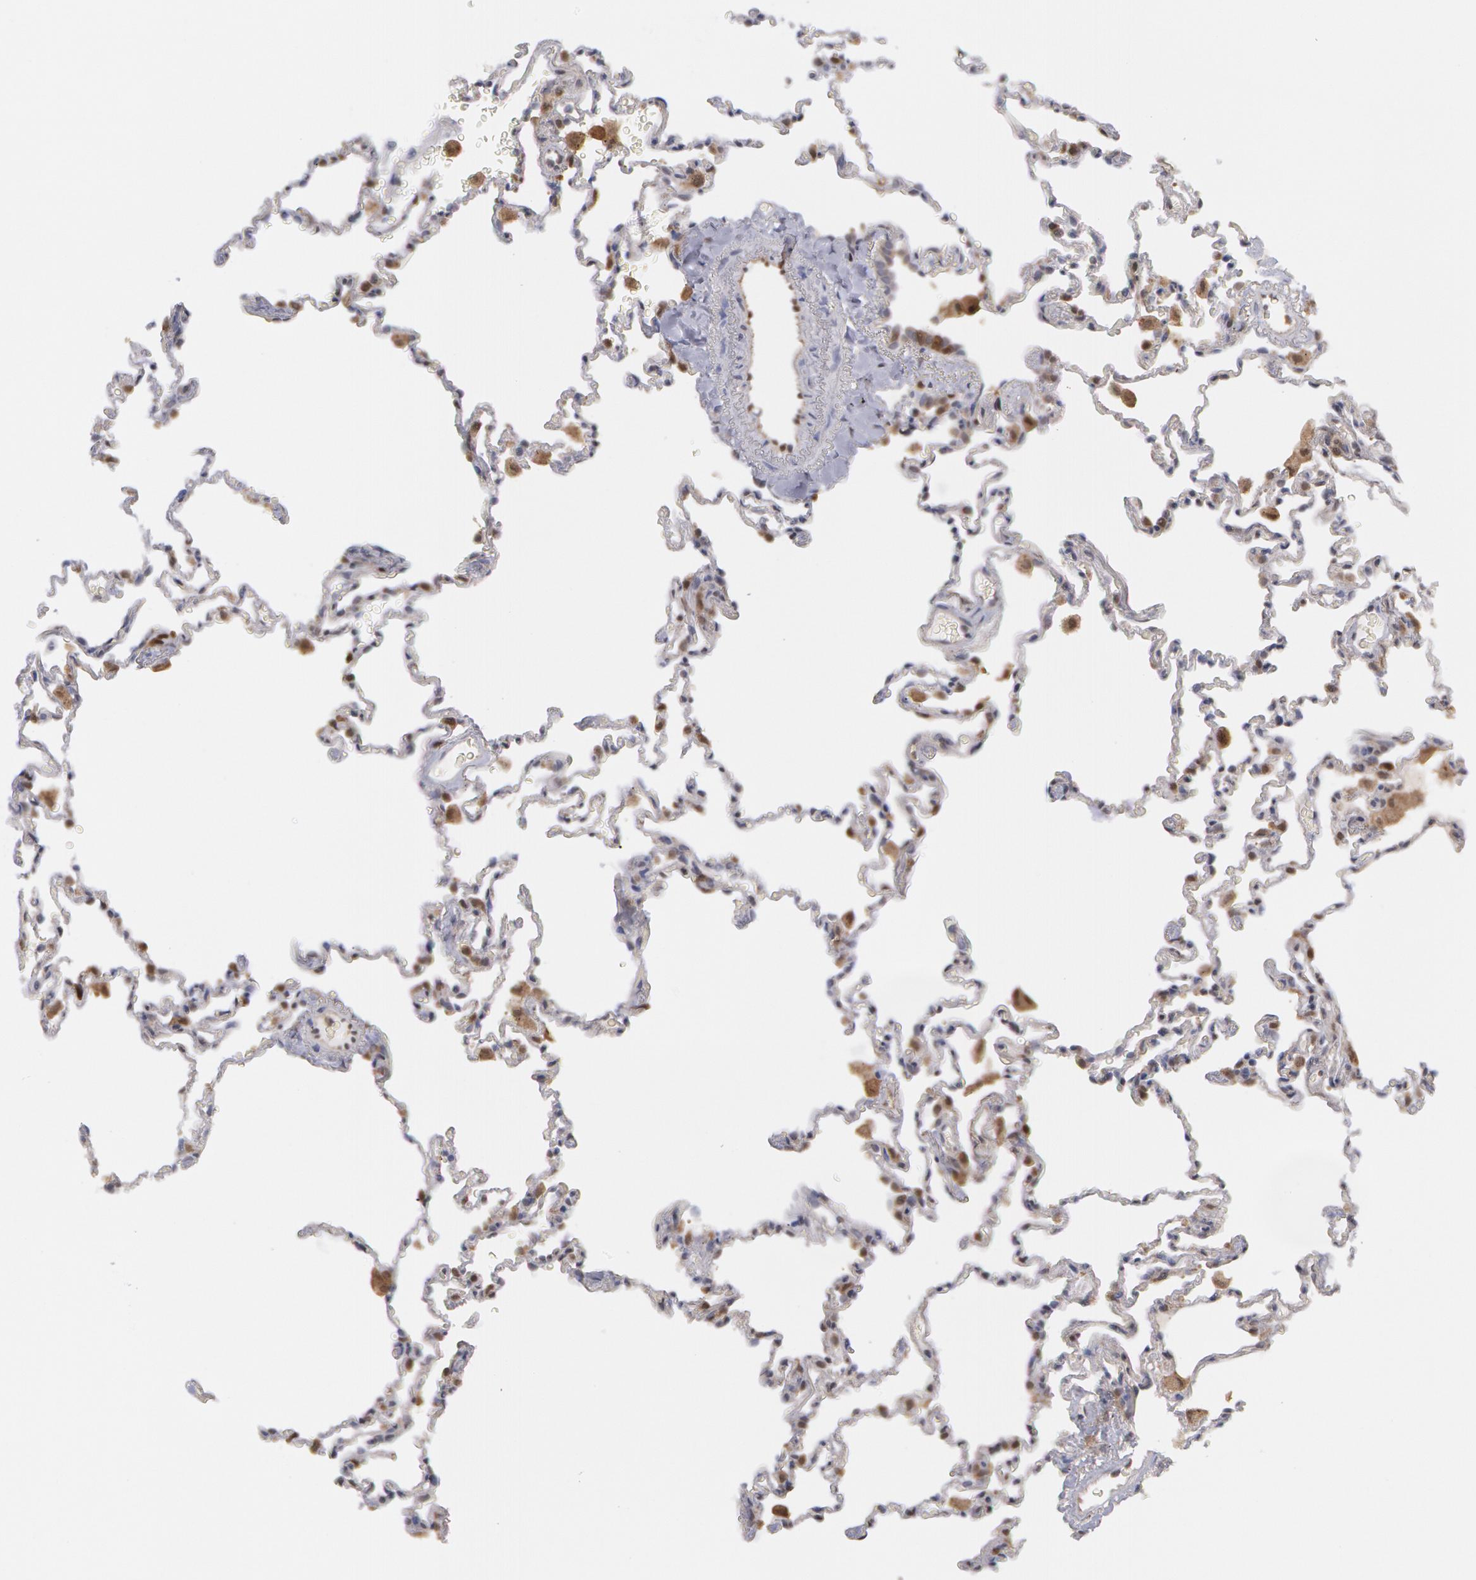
{"staining": {"intensity": "negative", "quantity": "none", "location": "none"}, "tissue": "lung", "cell_type": "Alveolar cells", "image_type": "normal", "snomed": [{"axis": "morphology", "description": "Normal tissue, NOS"}, {"axis": "topography", "description": "Lung"}], "caption": "The histopathology image reveals no staining of alveolar cells in normal lung. (Stains: DAB immunohistochemistry with hematoxylin counter stain, Microscopy: brightfield microscopy at high magnification).", "gene": "TXNRD1", "patient": {"sex": "male", "age": 59}}